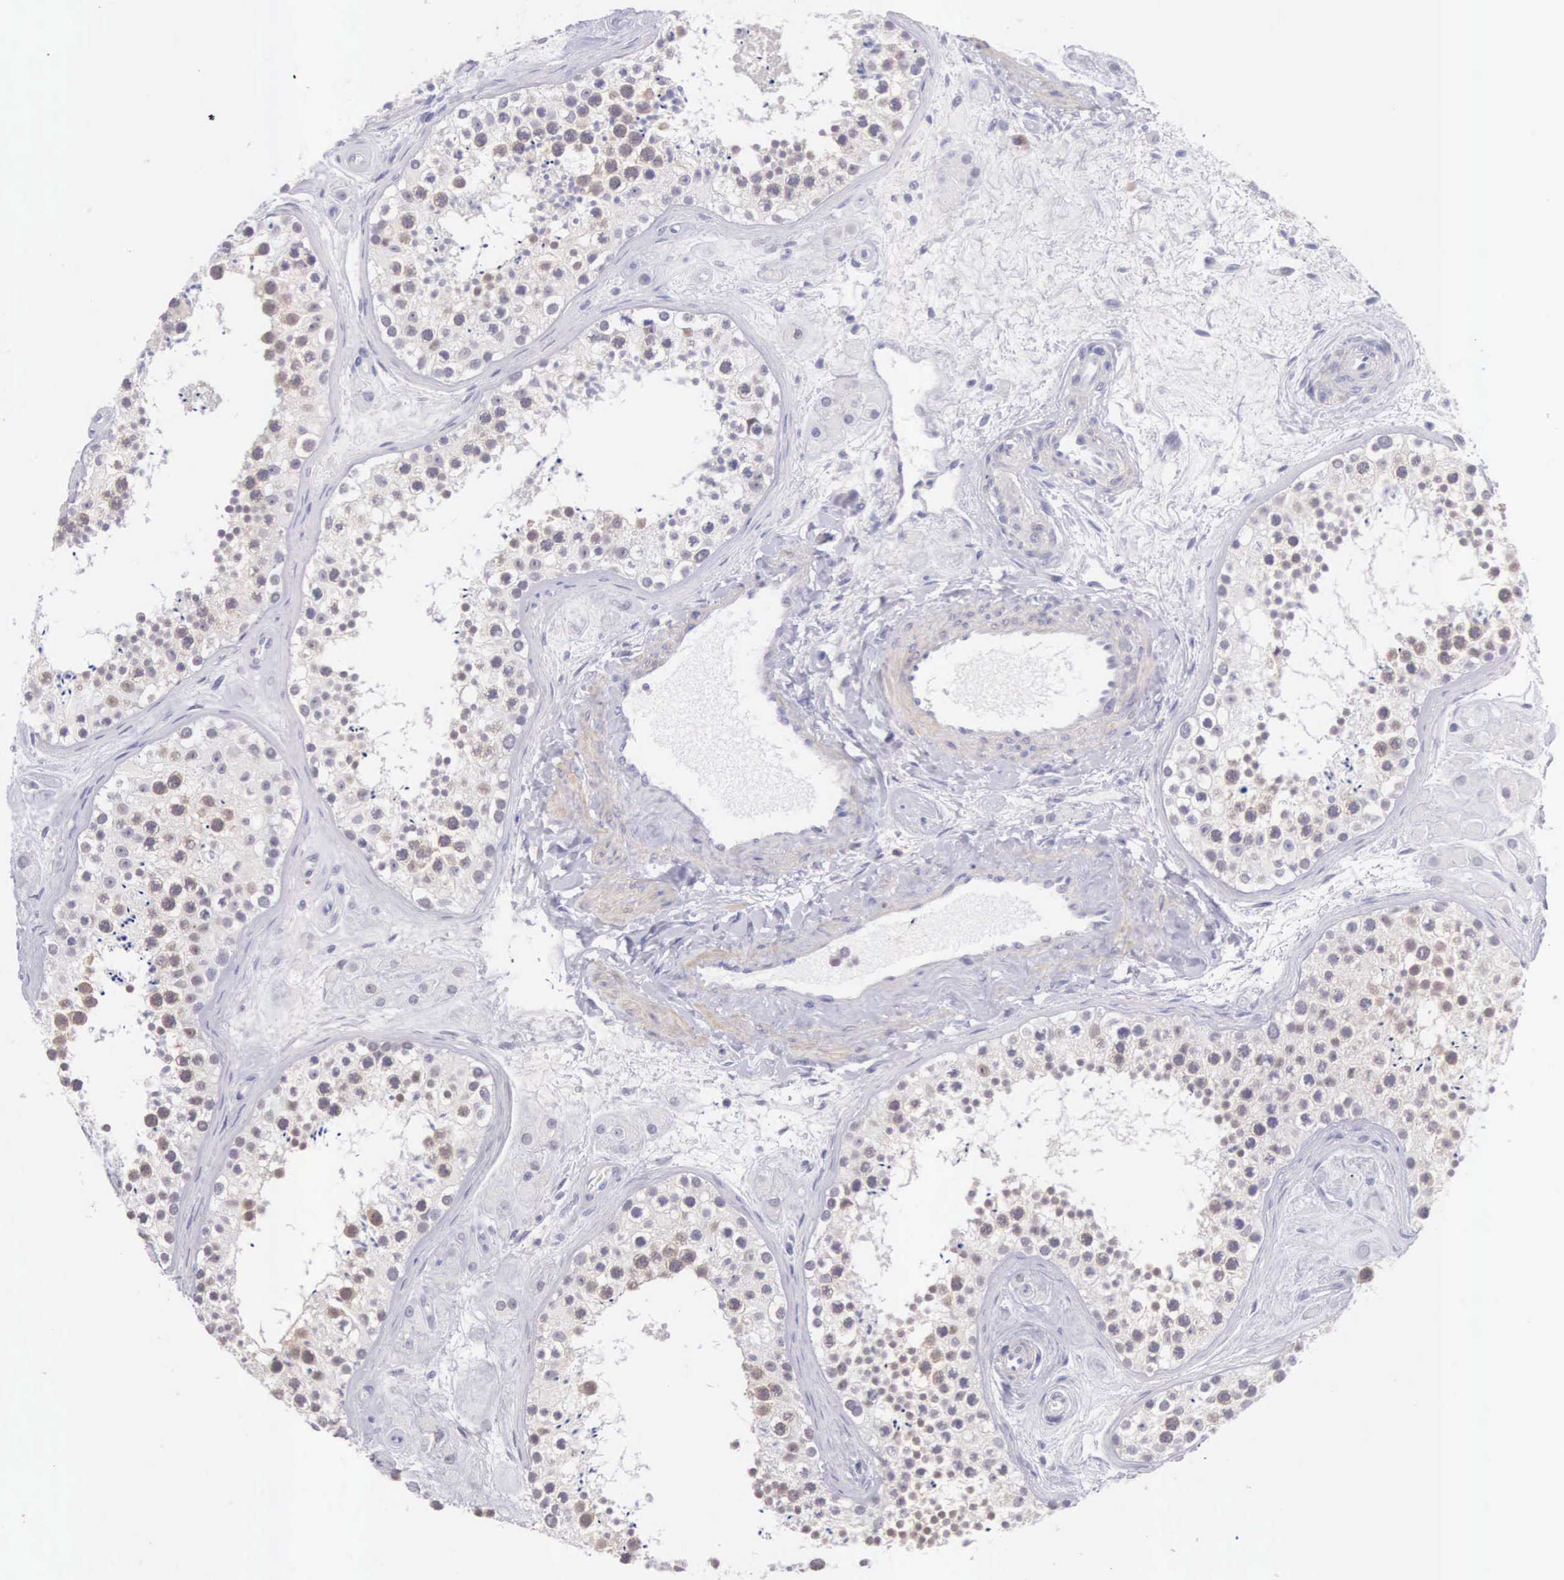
{"staining": {"intensity": "moderate", "quantity": ">75%", "location": "cytoplasmic/membranous"}, "tissue": "testis", "cell_type": "Cells in seminiferous ducts", "image_type": "normal", "snomed": [{"axis": "morphology", "description": "Normal tissue, NOS"}, {"axis": "topography", "description": "Testis"}], "caption": "Human testis stained with a brown dye reveals moderate cytoplasmic/membranous positive positivity in approximately >75% of cells in seminiferous ducts.", "gene": "ARFGAP3", "patient": {"sex": "male", "age": 38}}